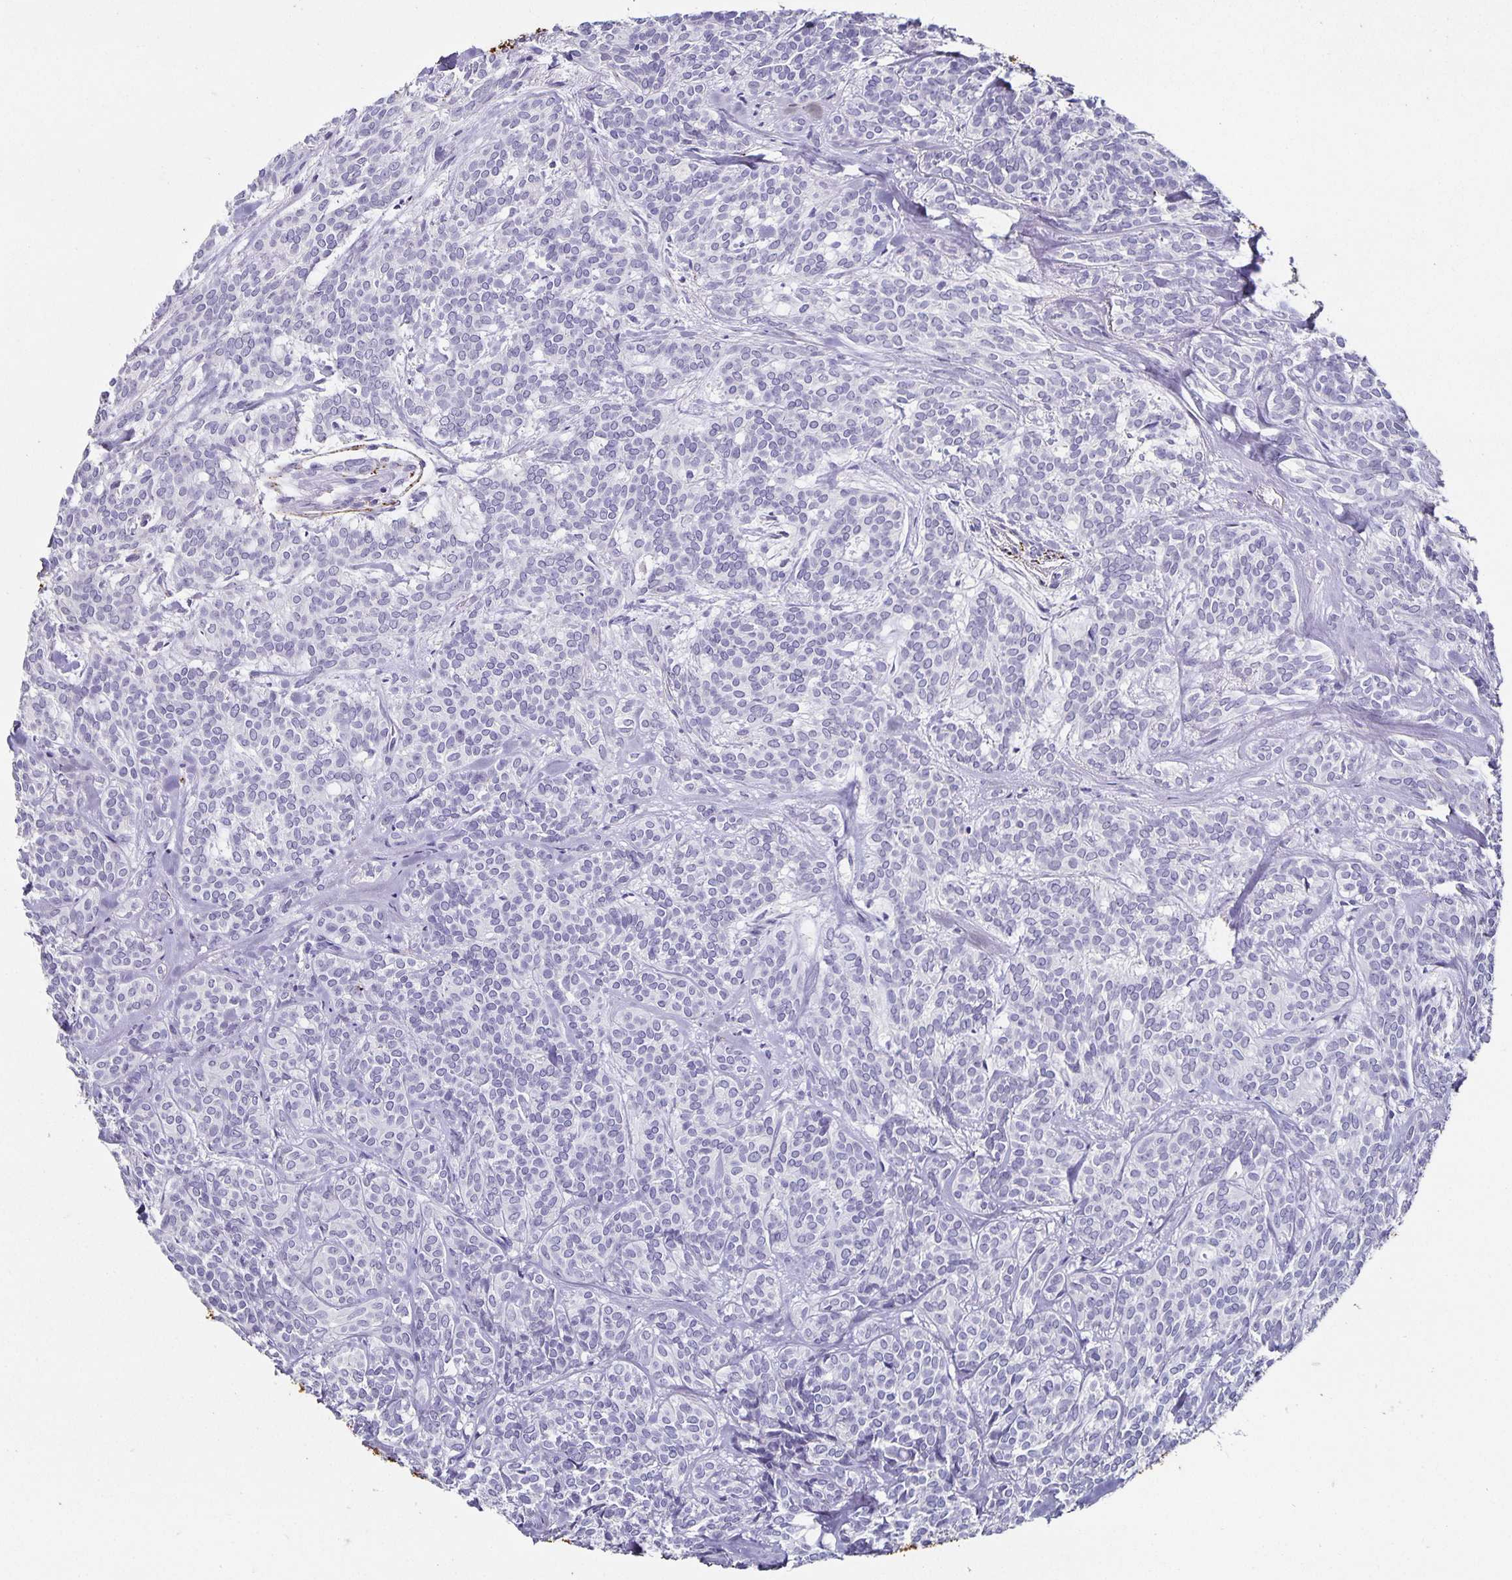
{"staining": {"intensity": "negative", "quantity": "none", "location": "none"}, "tissue": "head and neck cancer", "cell_type": "Tumor cells", "image_type": "cancer", "snomed": [{"axis": "morphology", "description": "Adenocarcinoma, NOS"}, {"axis": "topography", "description": "Head-Neck"}], "caption": "A photomicrograph of human adenocarcinoma (head and neck) is negative for staining in tumor cells.", "gene": "CHGA", "patient": {"sex": "female", "age": 57}}